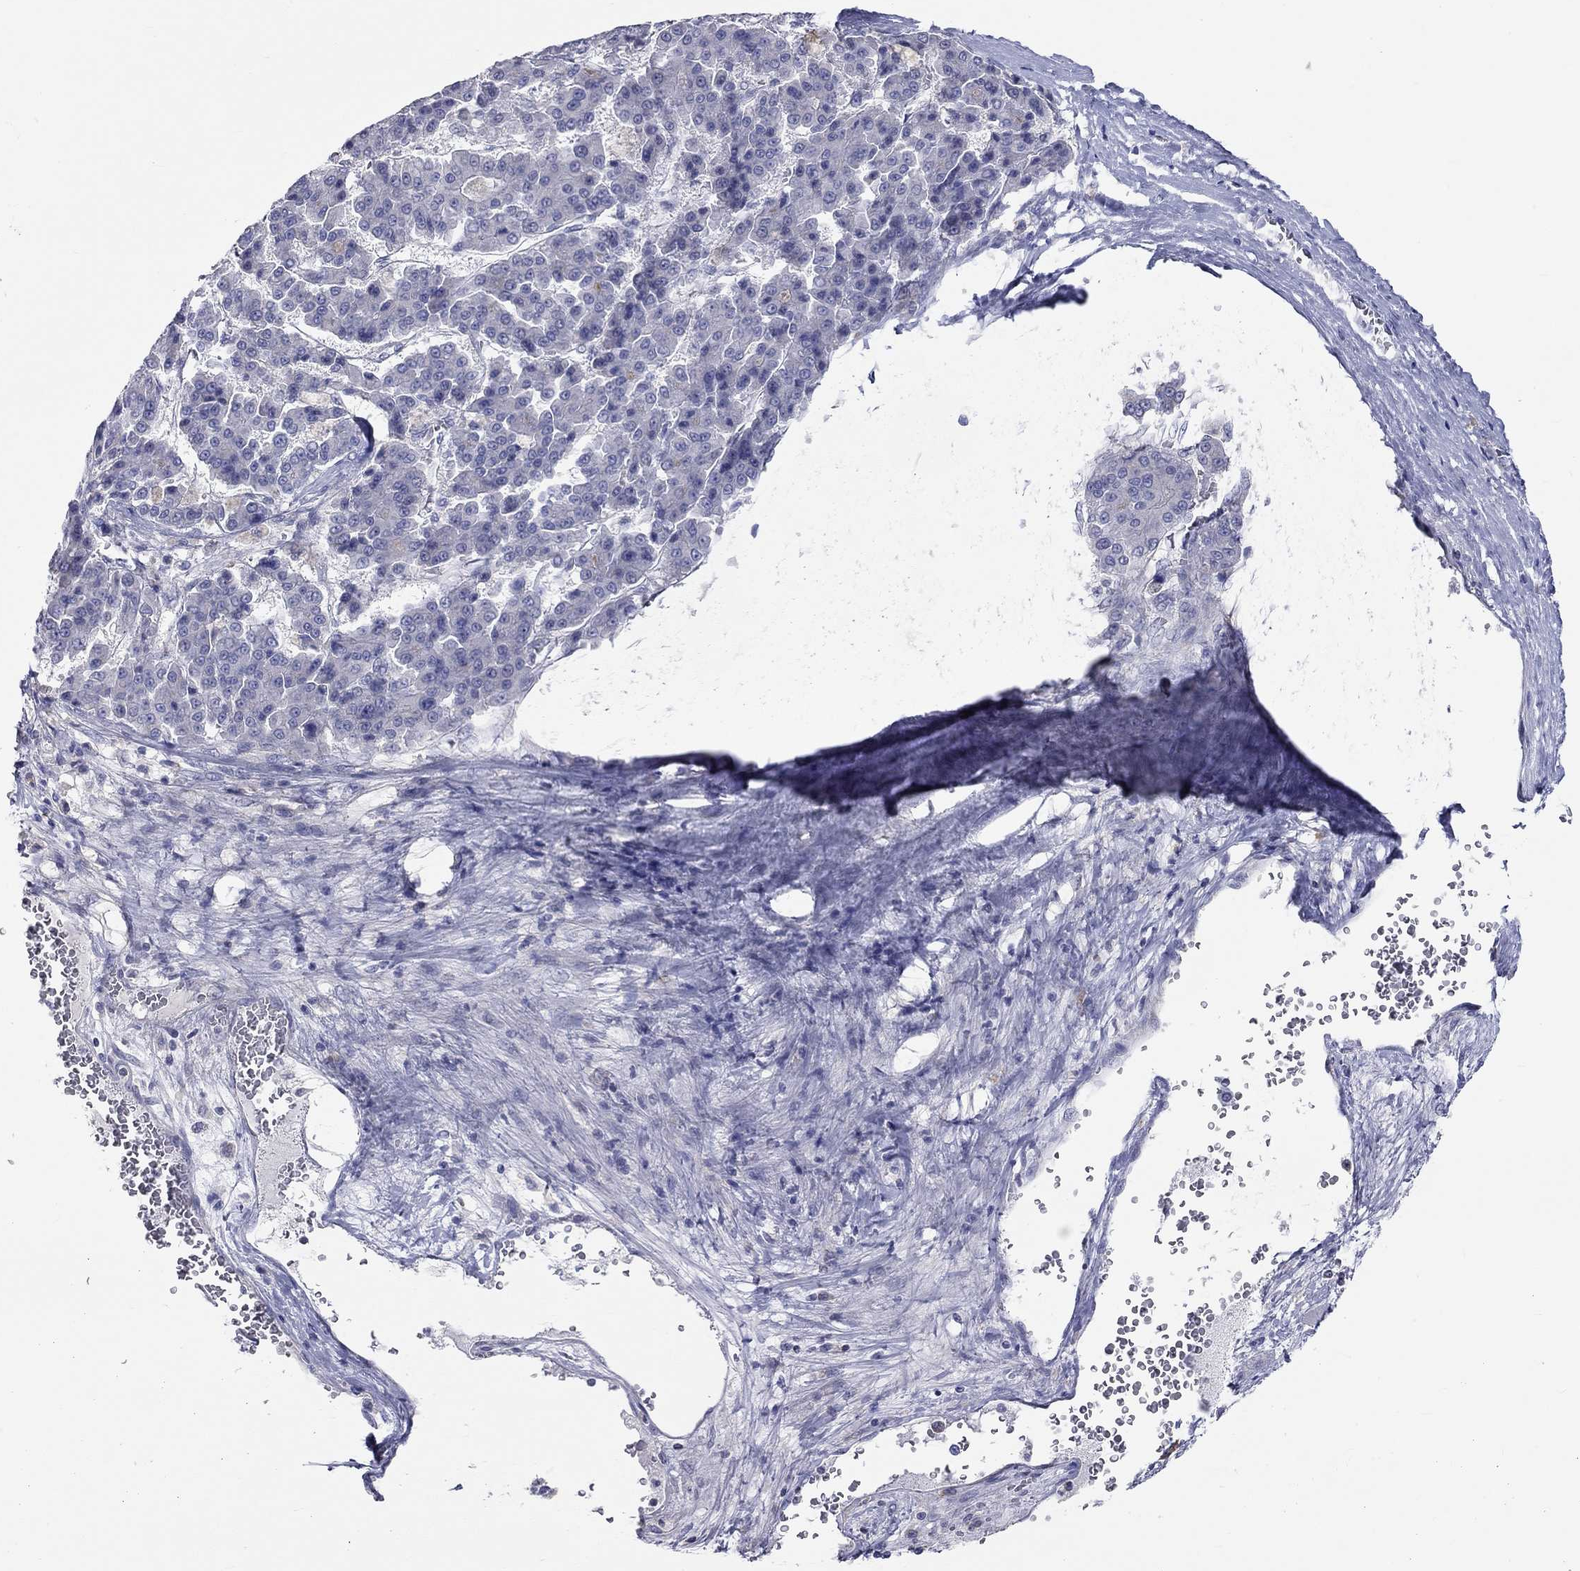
{"staining": {"intensity": "negative", "quantity": "none", "location": "none"}, "tissue": "liver cancer", "cell_type": "Tumor cells", "image_type": "cancer", "snomed": [{"axis": "morphology", "description": "Carcinoma, Hepatocellular, NOS"}, {"axis": "topography", "description": "Liver"}], "caption": "The histopathology image reveals no significant expression in tumor cells of liver cancer.", "gene": "PCDHGA10", "patient": {"sex": "male", "age": 70}}